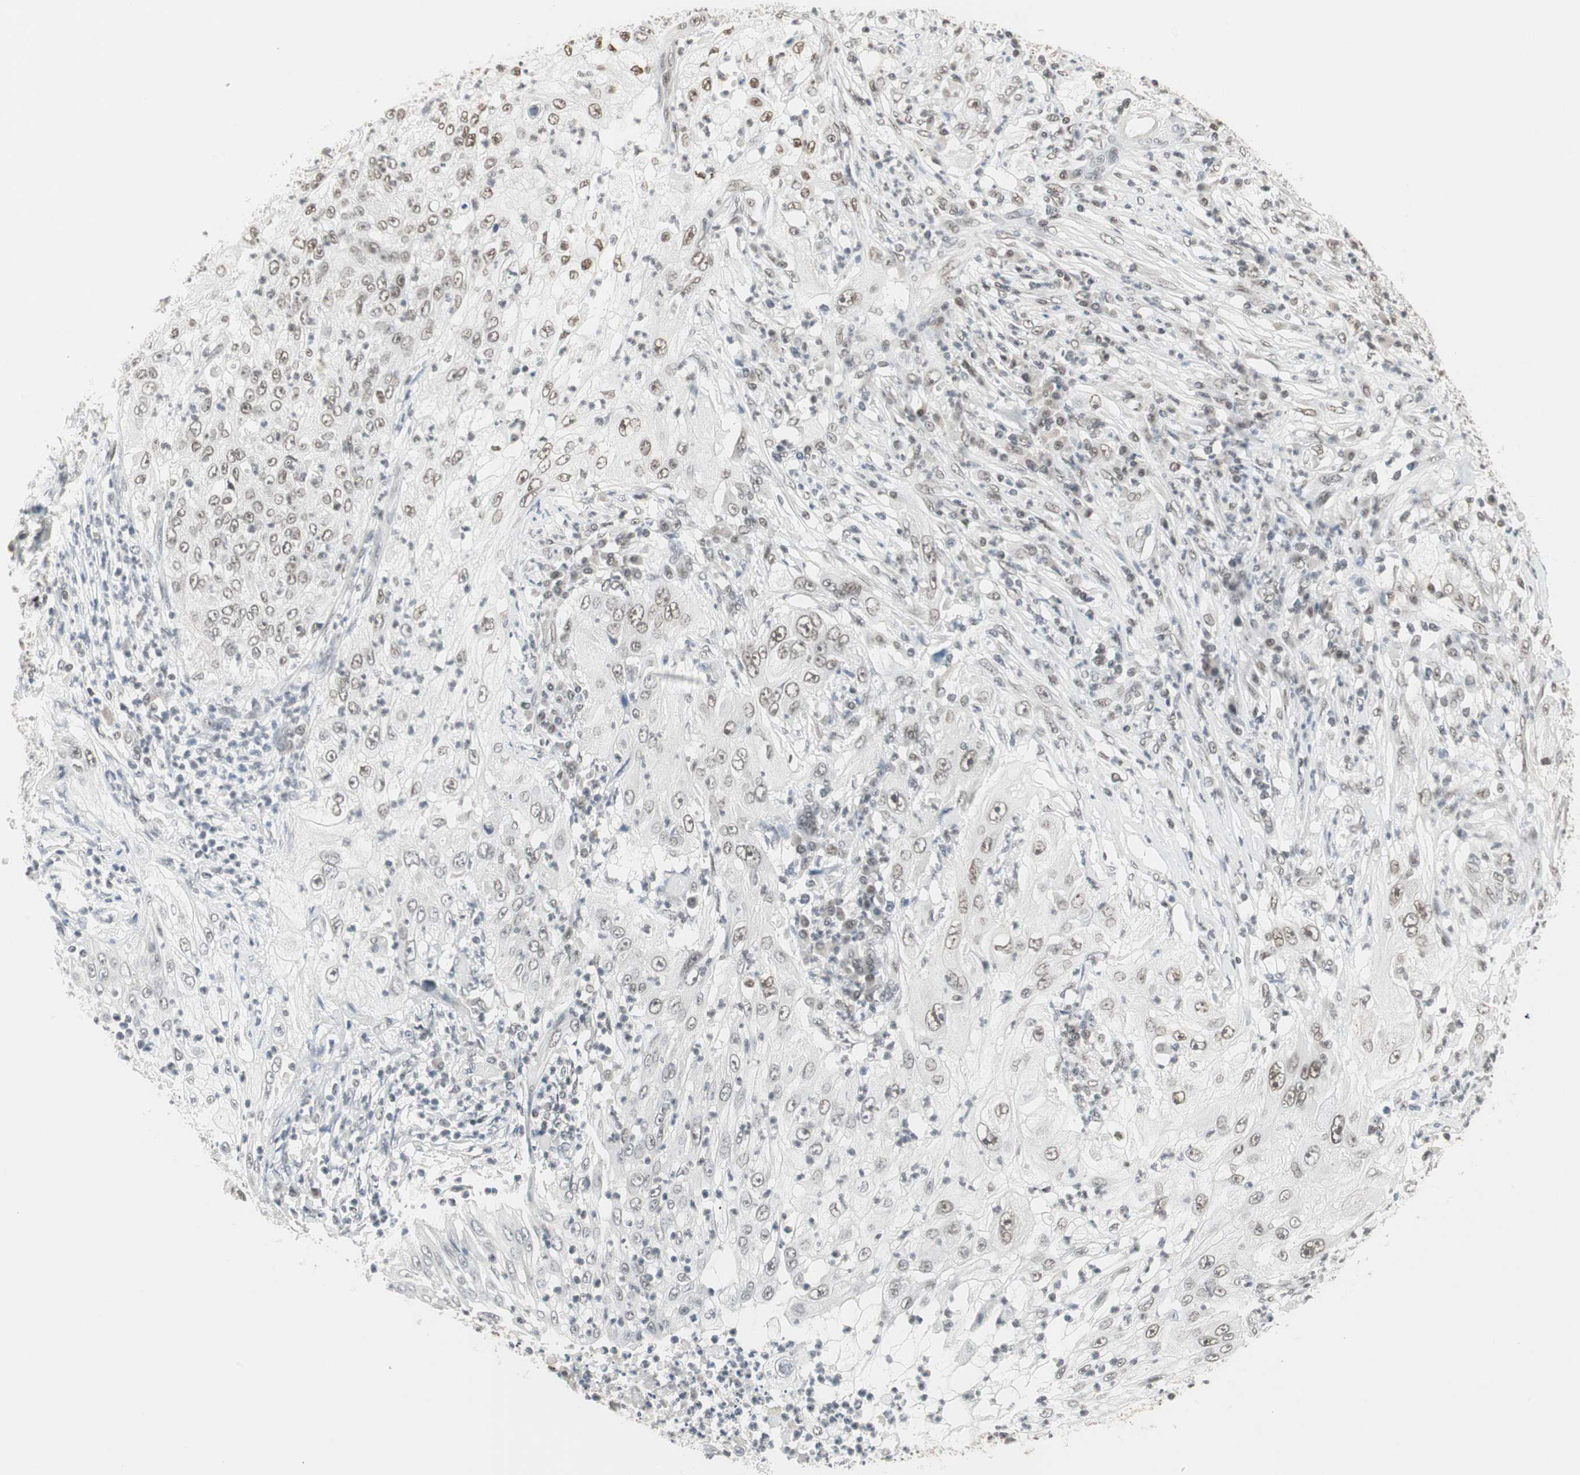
{"staining": {"intensity": "weak", "quantity": "<25%", "location": "nuclear"}, "tissue": "lung cancer", "cell_type": "Tumor cells", "image_type": "cancer", "snomed": [{"axis": "morphology", "description": "Inflammation, NOS"}, {"axis": "morphology", "description": "Squamous cell carcinoma, NOS"}, {"axis": "topography", "description": "Lymph node"}, {"axis": "topography", "description": "Soft tissue"}, {"axis": "topography", "description": "Lung"}], "caption": "Human lung cancer stained for a protein using immunohistochemistry reveals no positivity in tumor cells.", "gene": "RTF1", "patient": {"sex": "male", "age": 66}}